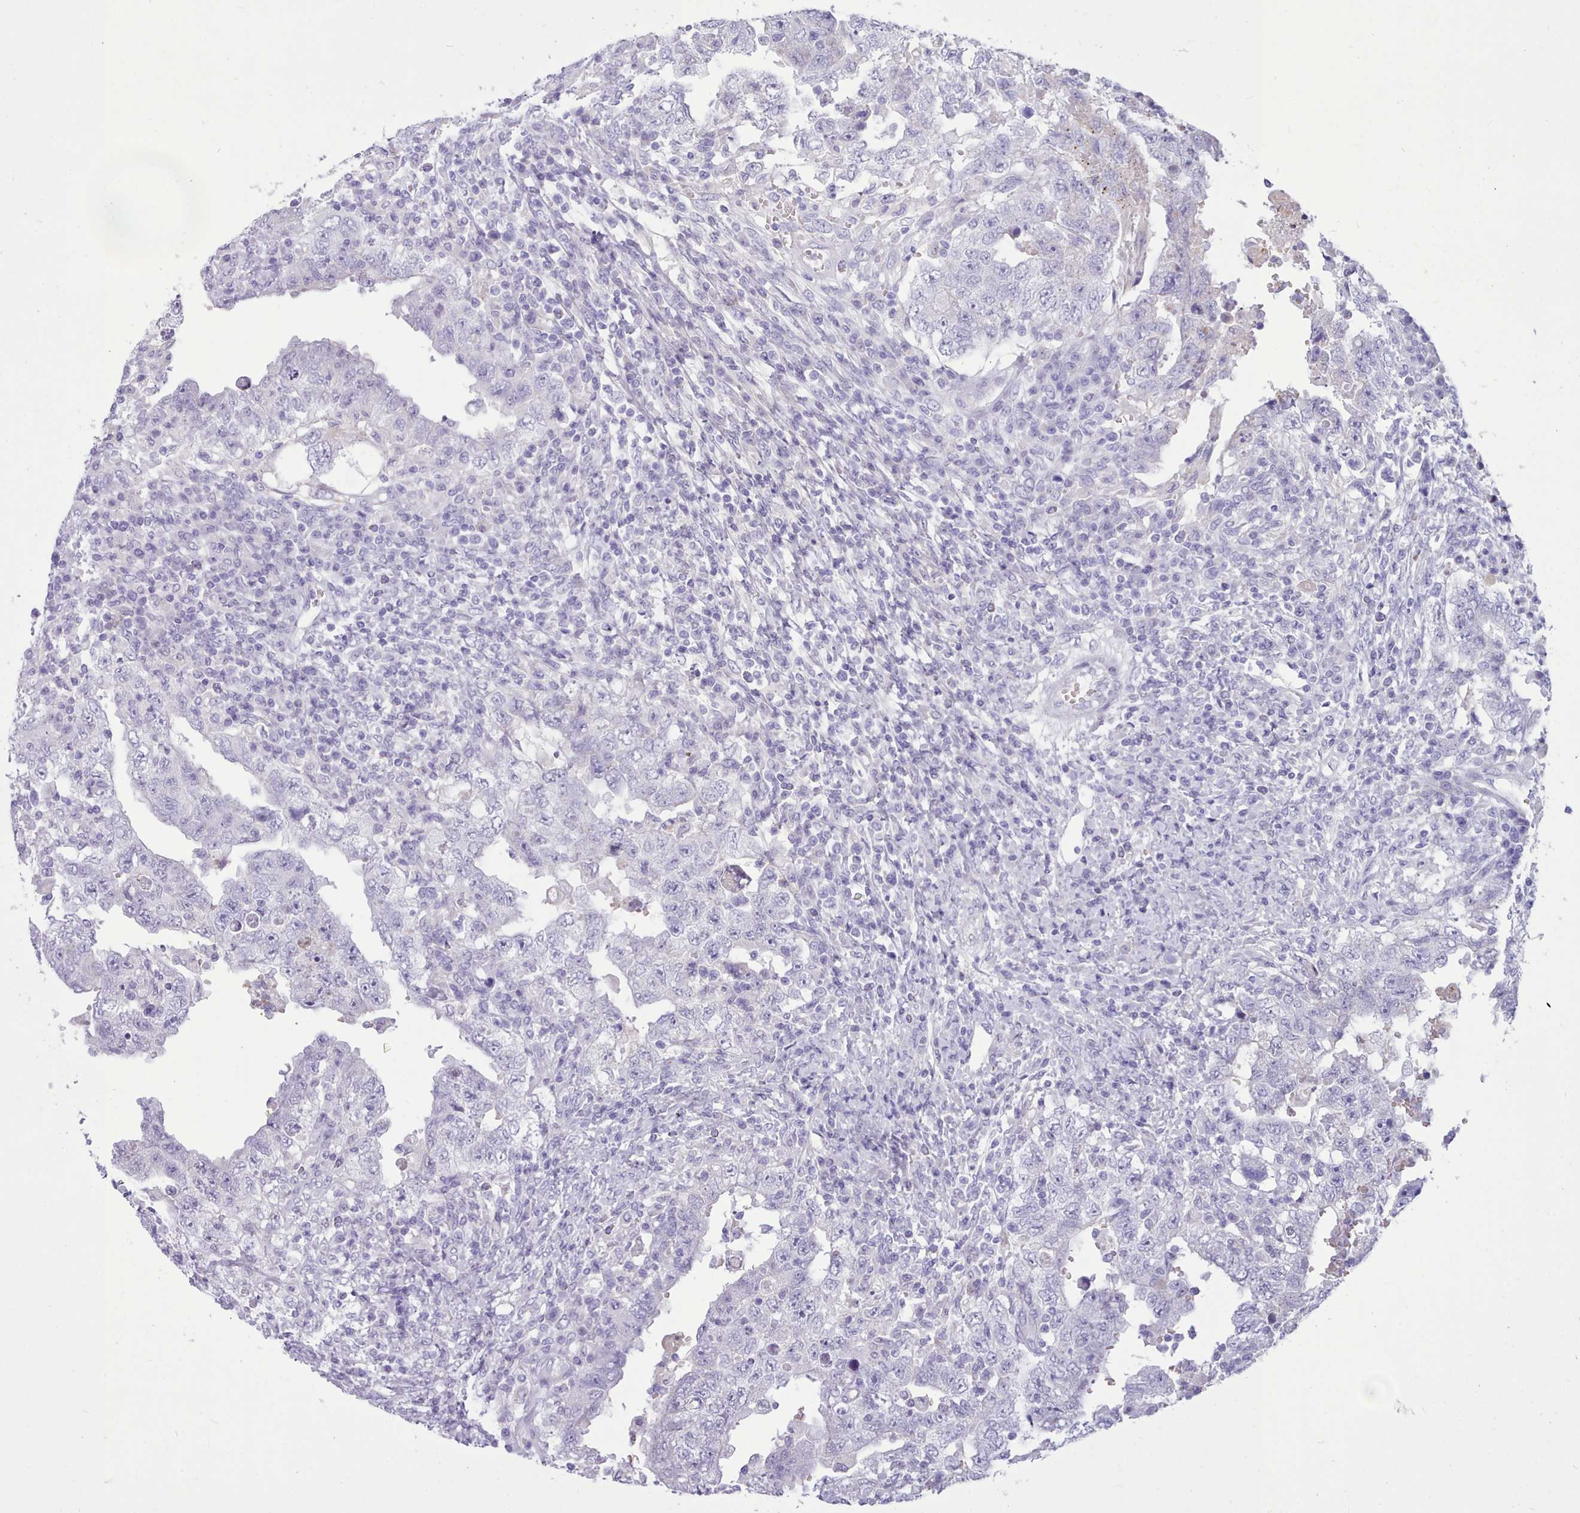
{"staining": {"intensity": "negative", "quantity": "none", "location": "none"}, "tissue": "testis cancer", "cell_type": "Tumor cells", "image_type": "cancer", "snomed": [{"axis": "morphology", "description": "Carcinoma, Embryonal, NOS"}, {"axis": "topography", "description": "Testis"}], "caption": "Immunohistochemistry image of embryonal carcinoma (testis) stained for a protein (brown), which reveals no positivity in tumor cells.", "gene": "NKX1-2", "patient": {"sex": "male", "age": 26}}